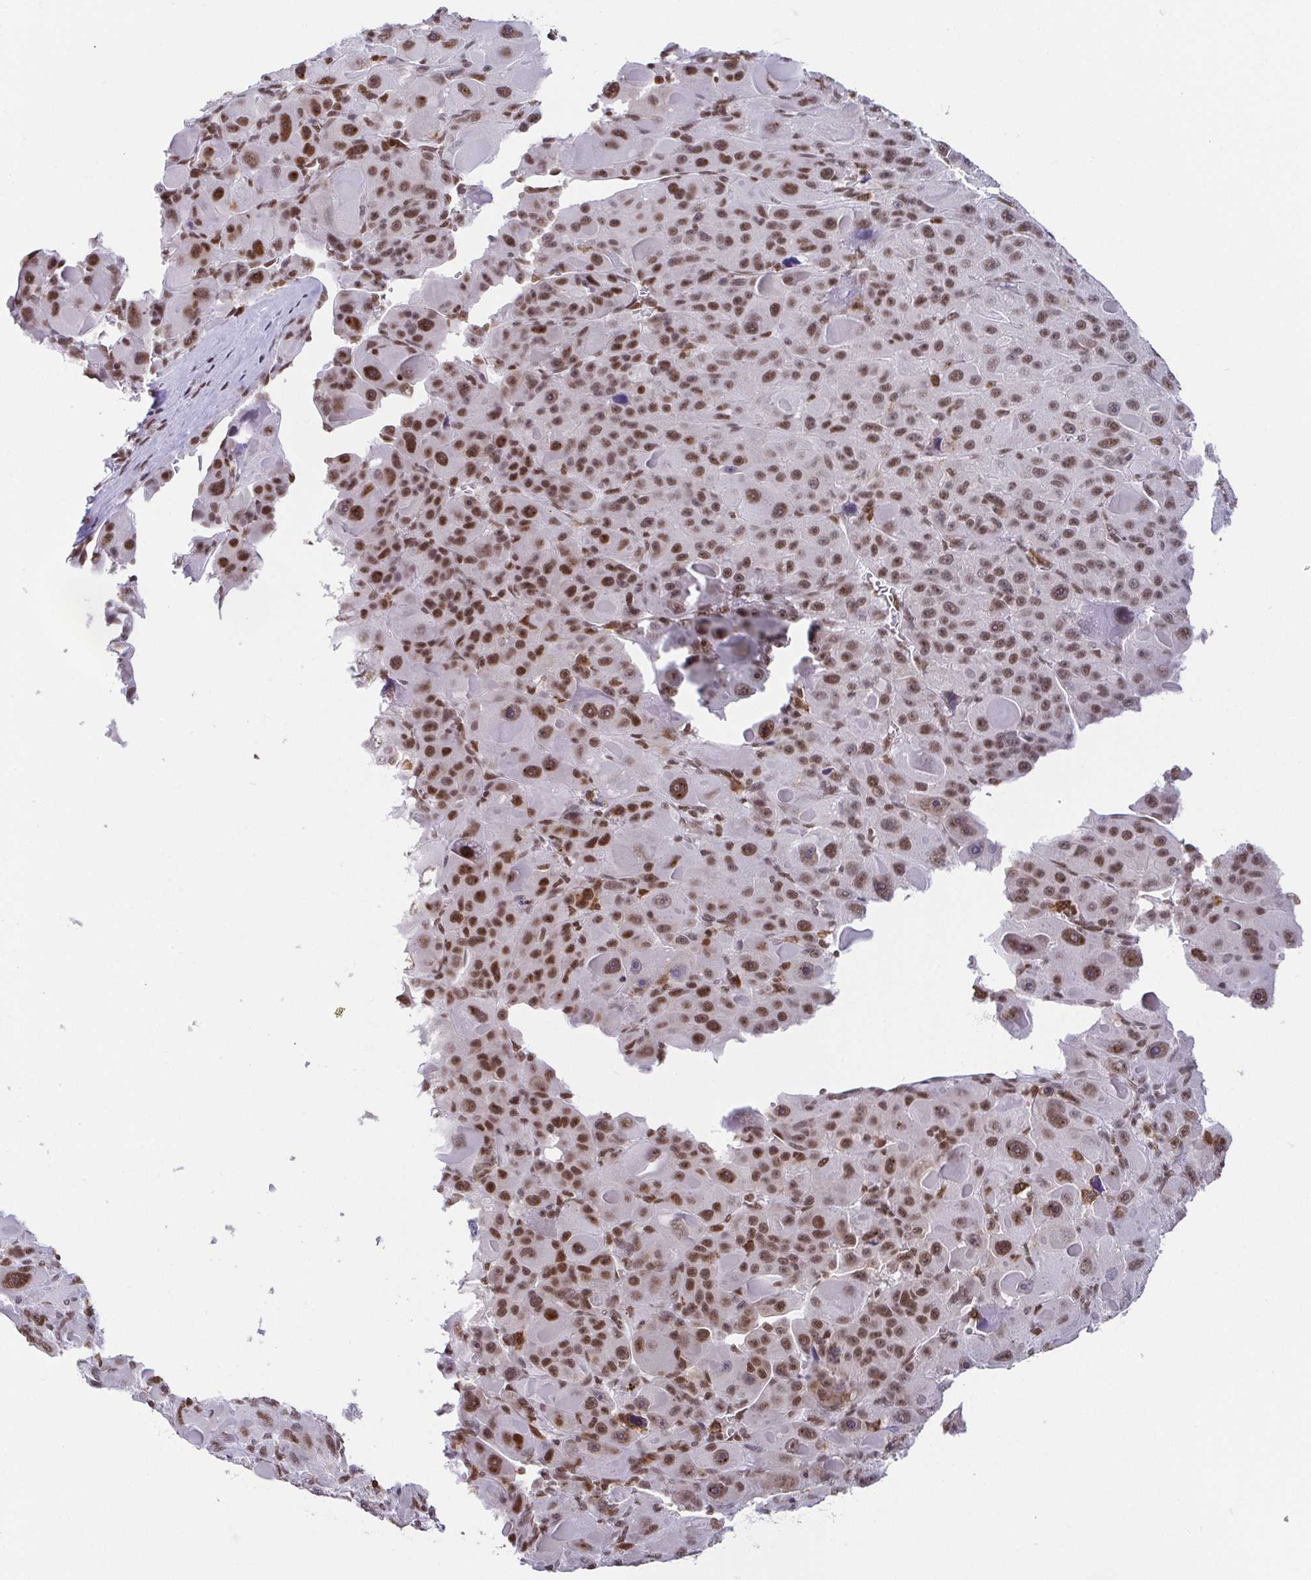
{"staining": {"intensity": "moderate", "quantity": ">75%", "location": "nuclear"}, "tissue": "liver cancer", "cell_type": "Tumor cells", "image_type": "cancer", "snomed": [{"axis": "morphology", "description": "Carcinoma, Hepatocellular, NOS"}, {"axis": "topography", "description": "Liver"}], "caption": "Immunohistochemical staining of hepatocellular carcinoma (liver) shows medium levels of moderate nuclear protein expression in about >75% of tumor cells.", "gene": "EWSR1", "patient": {"sex": "male", "age": 76}}